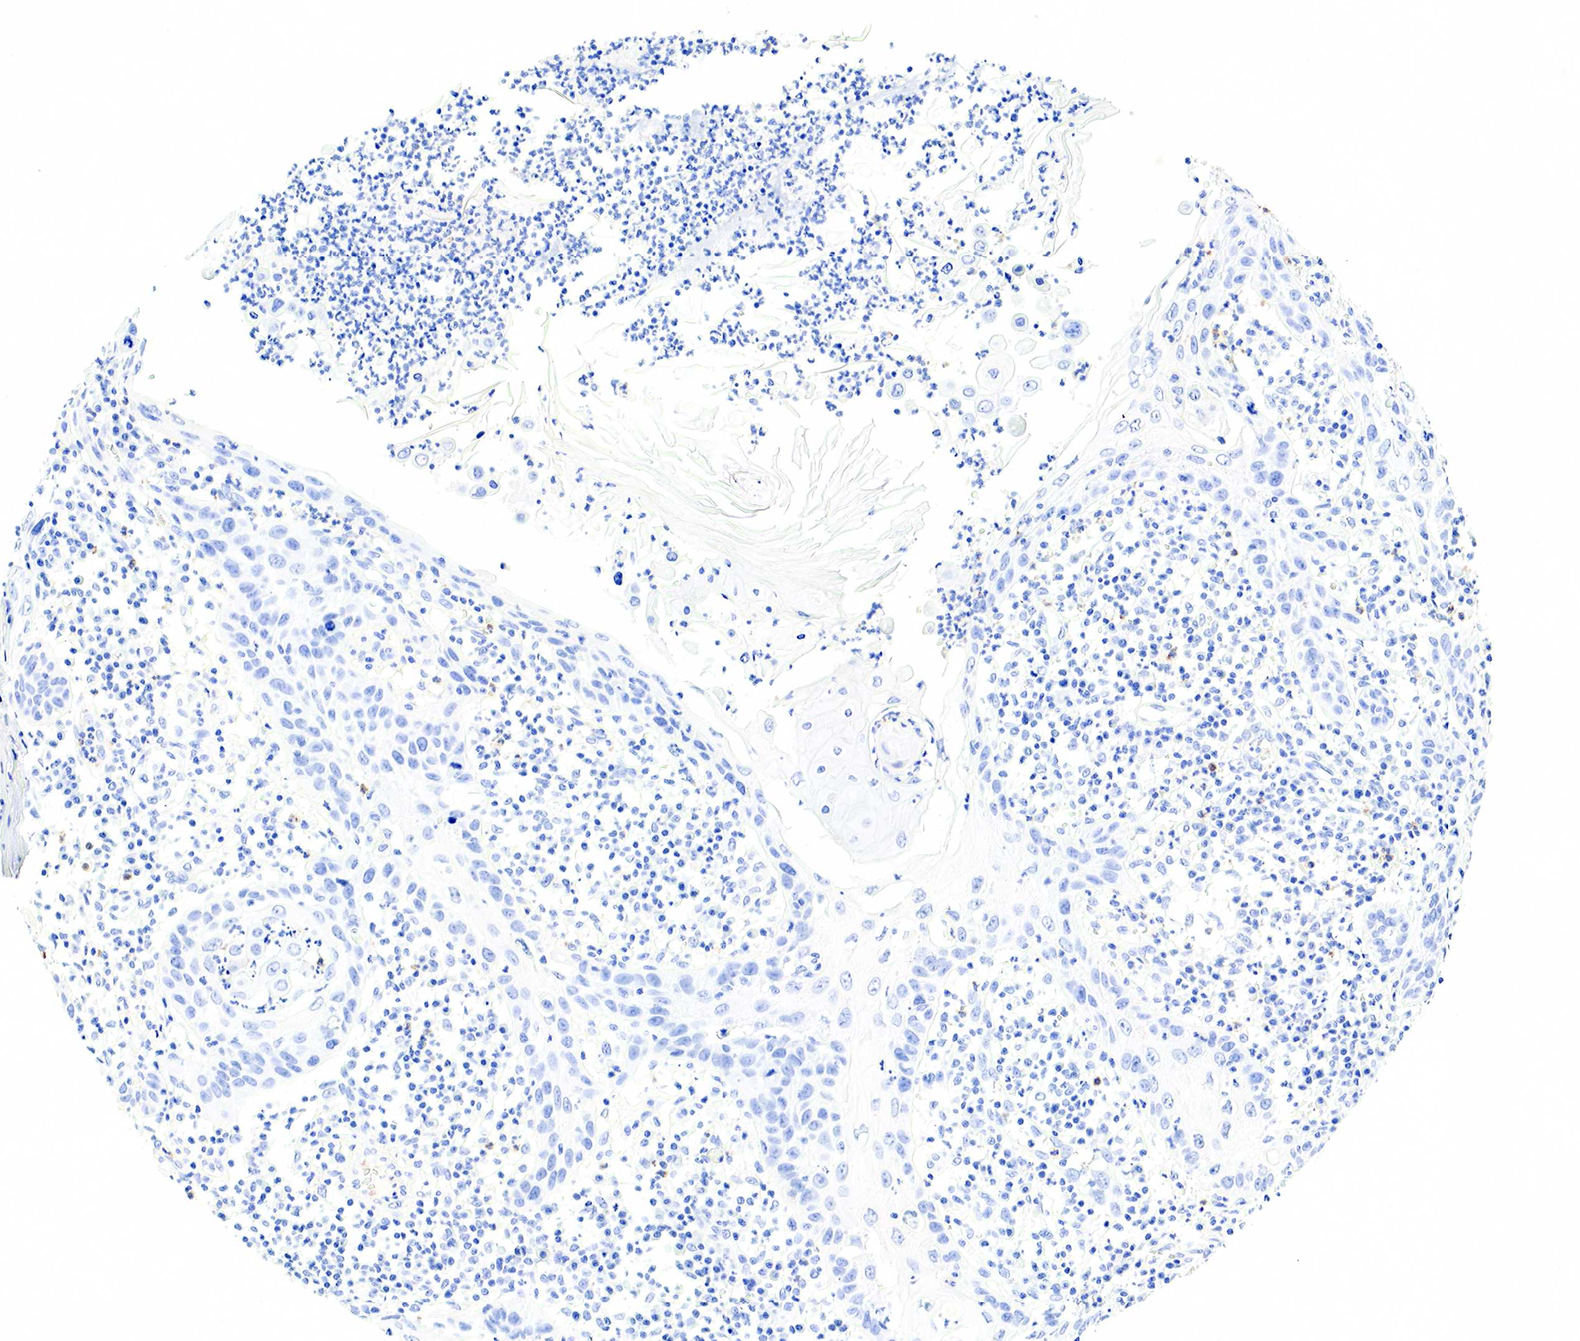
{"staining": {"intensity": "negative", "quantity": "none", "location": "none"}, "tissue": "skin cancer", "cell_type": "Tumor cells", "image_type": "cancer", "snomed": [{"axis": "morphology", "description": "Squamous cell carcinoma, NOS"}, {"axis": "topography", "description": "Skin"}], "caption": "Squamous cell carcinoma (skin) stained for a protein using immunohistochemistry (IHC) displays no expression tumor cells.", "gene": "FUT4", "patient": {"sex": "female", "age": 74}}